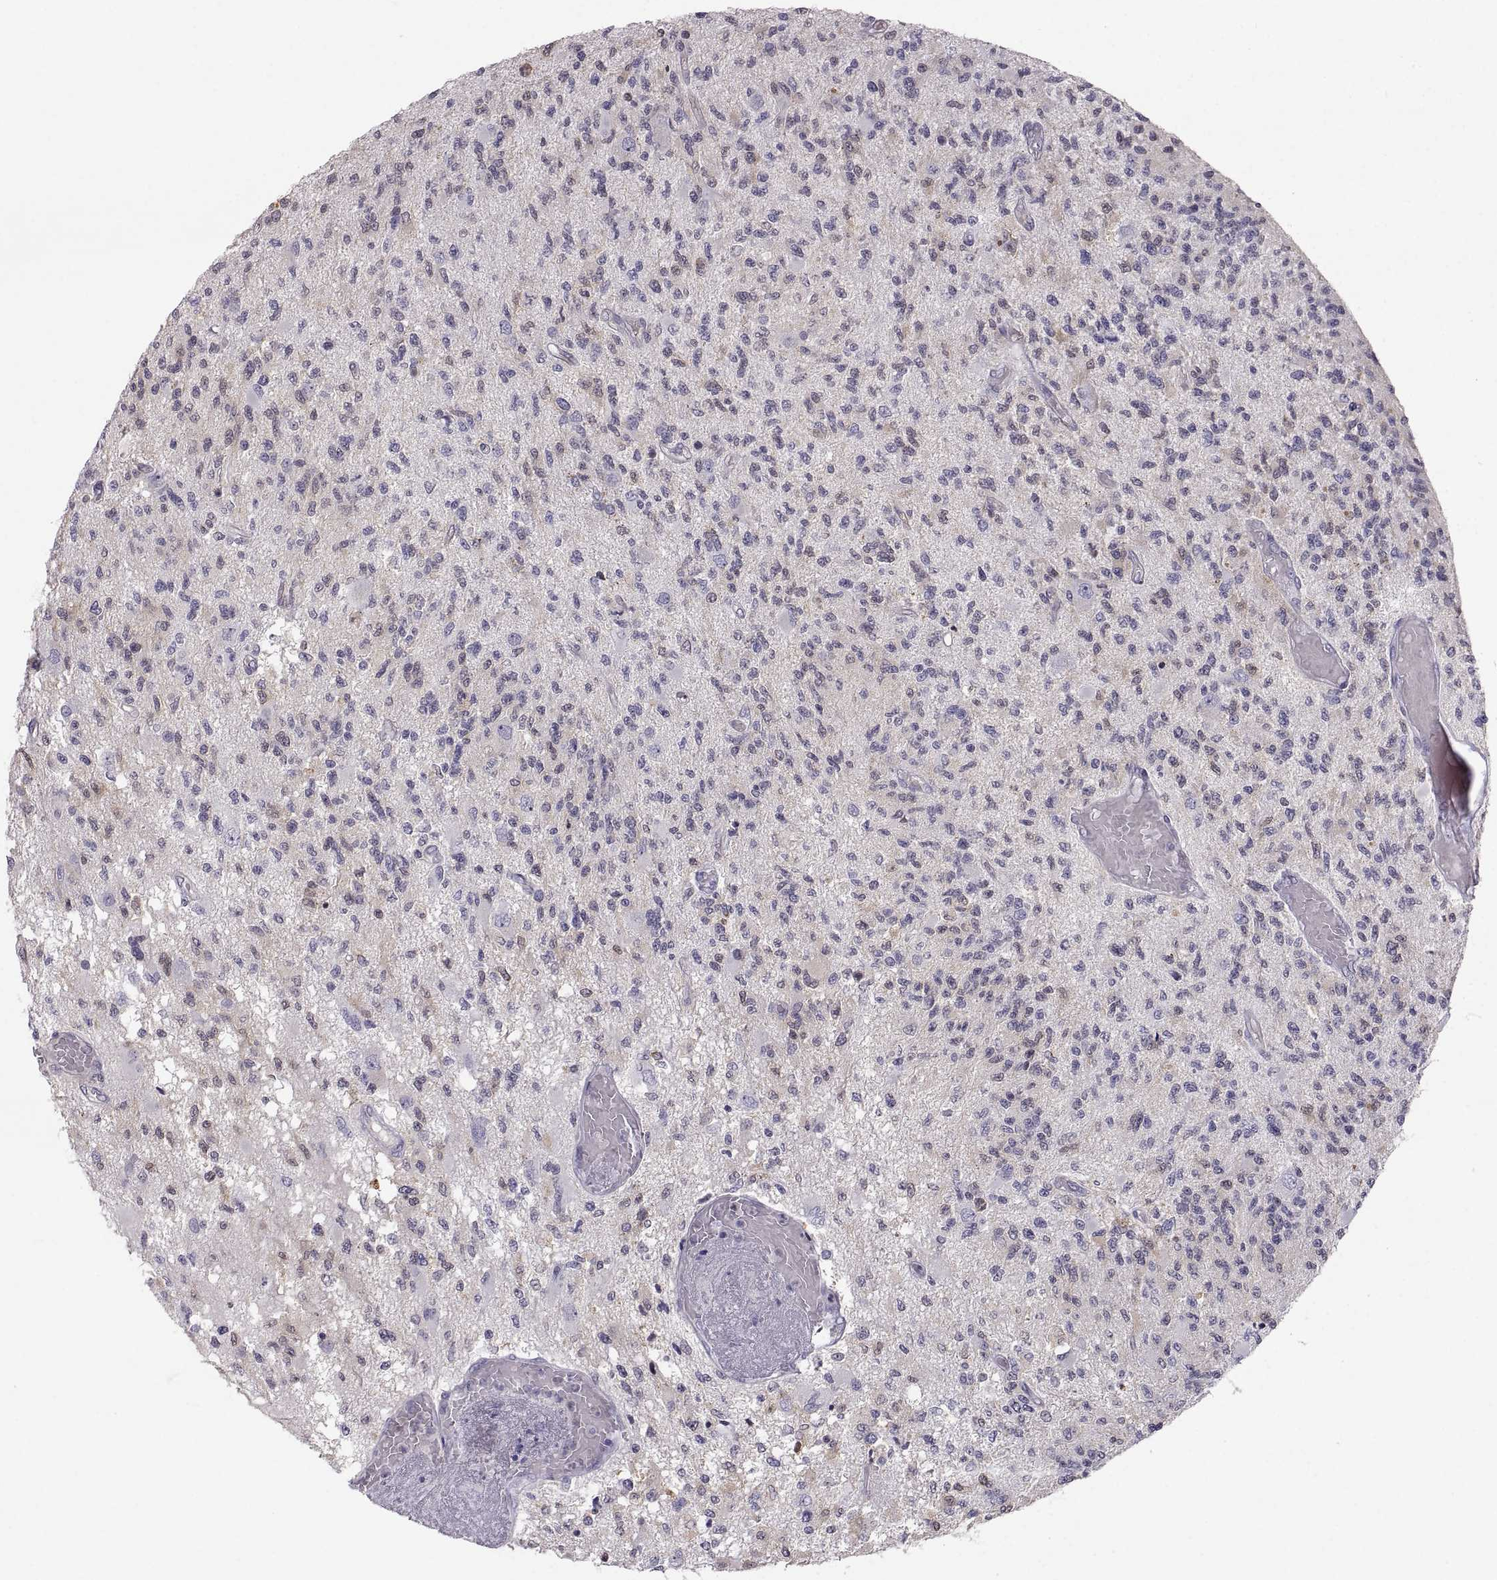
{"staining": {"intensity": "negative", "quantity": "none", "location": "none"}, "tissue": "glioma", "cell_type": "Tumor cells", "image_type": "cancer", "snomed": [{"axis": "morphology", "description": "Glioma, malignant, High grade"}, {"axis": "topography", "description": "Brain"}], "caption": "An image of malignant glioma (high-grade) stained for a protein demonstrates no brown staining in tumor cells. (Stains: DAB (3,3'-diaminobenzidine) immunohistochemistry (IHC) with hematoxylin counter stain, Microscopy: brightfield microscopy at high magnification).", "gene": "PGM5", "patient": {"sex": "female", "age": 63}}